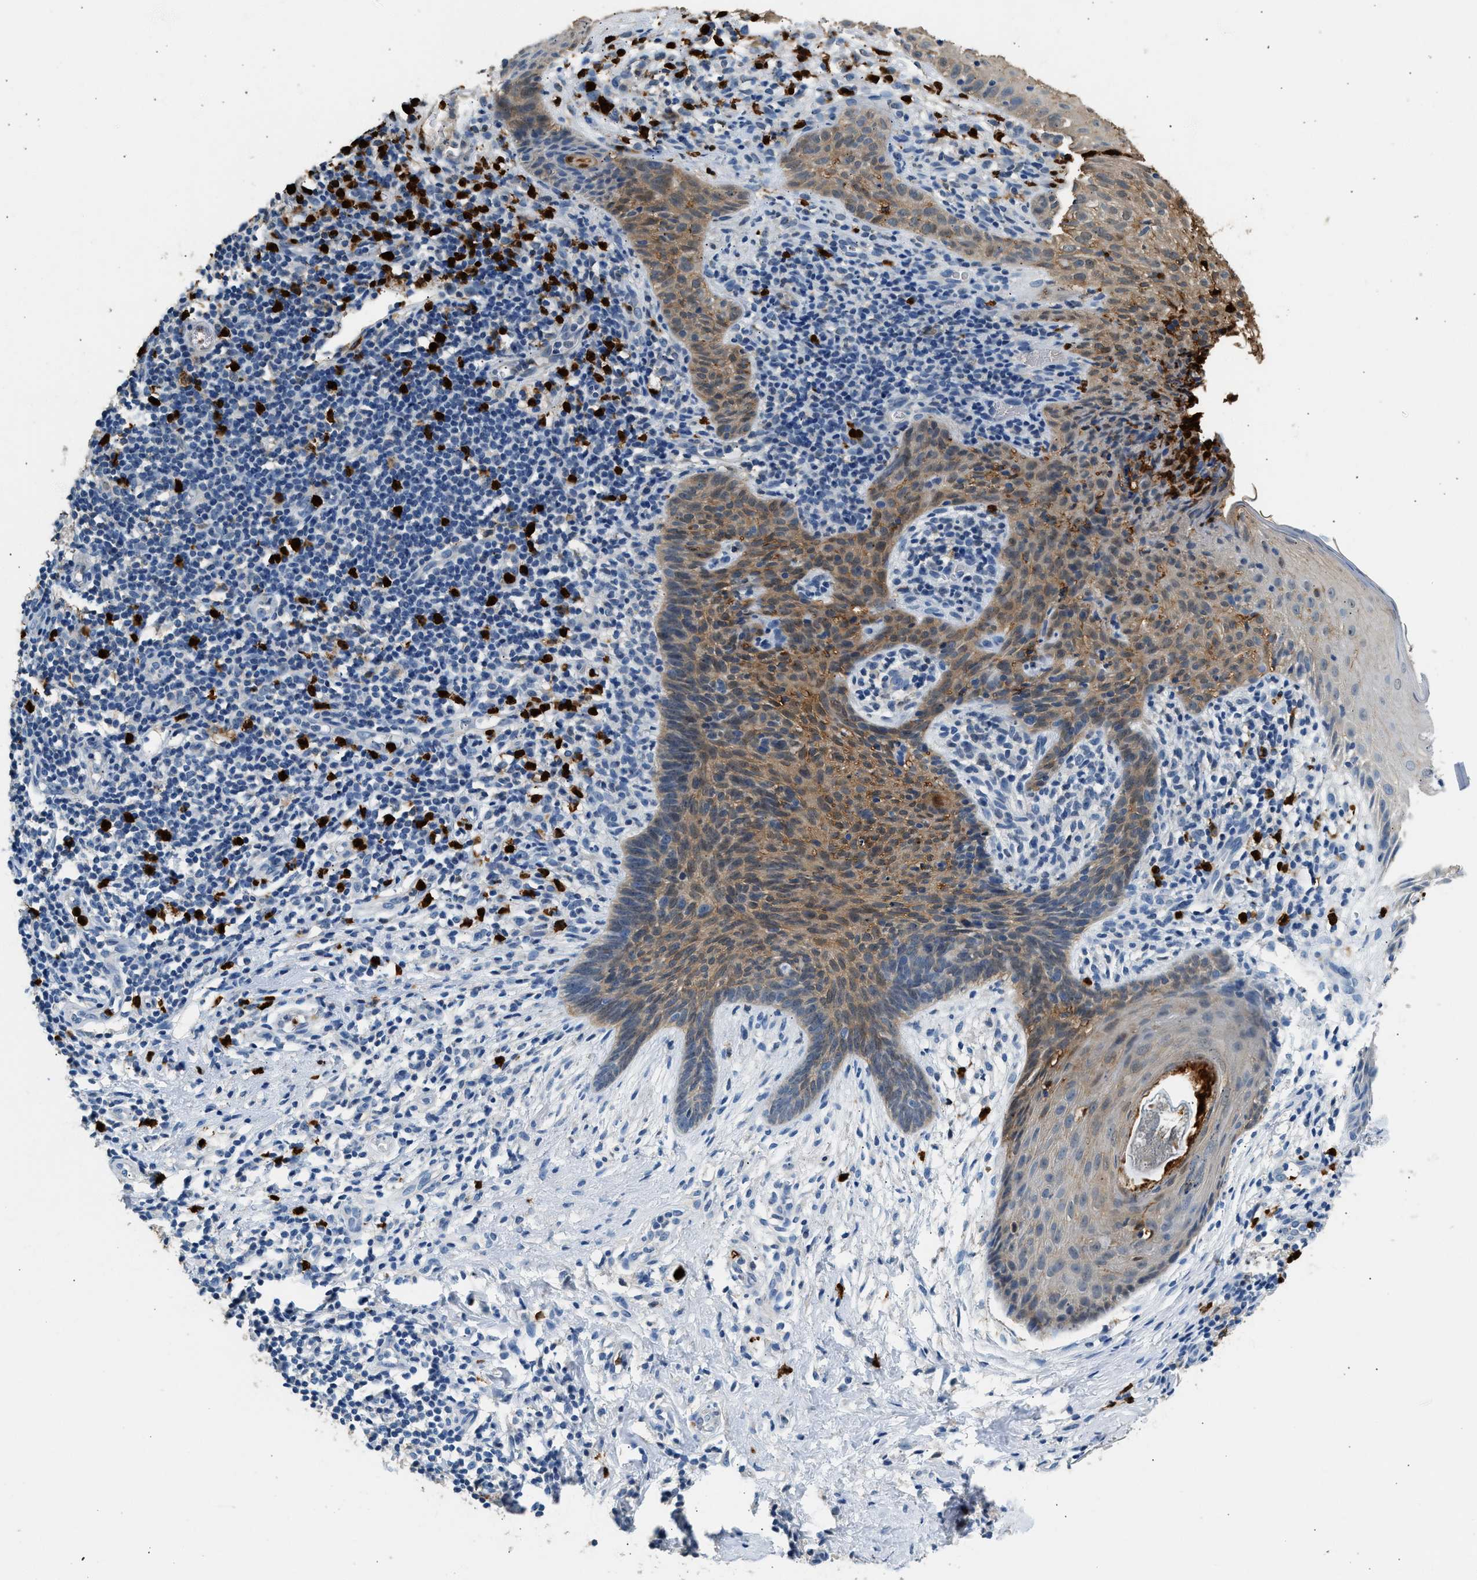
{"staining": {"intensity": "moderate", "quantity": ">75%", "location": "cytoplasmic/membranous"}, "tissue": "skin cancer", "cell_type": "Tumor cells", "image_type": "cancer", "snomed": [{"axis": "morphology", "description": "Basal cell carcinoma"}, {"axis": "topography", "description": "Skin"}], "caption": "Skin basal cell carcinoma tissue shows moderate cytoplasmic/membranous staining in about >75% of tumor cells (DAB (3,3'-diaminobenzidine) IHC, brown staining for protein, blue staining for nuclei).", "gene": "ANXA3", "patient": {"sex": "male", "age": 60}}